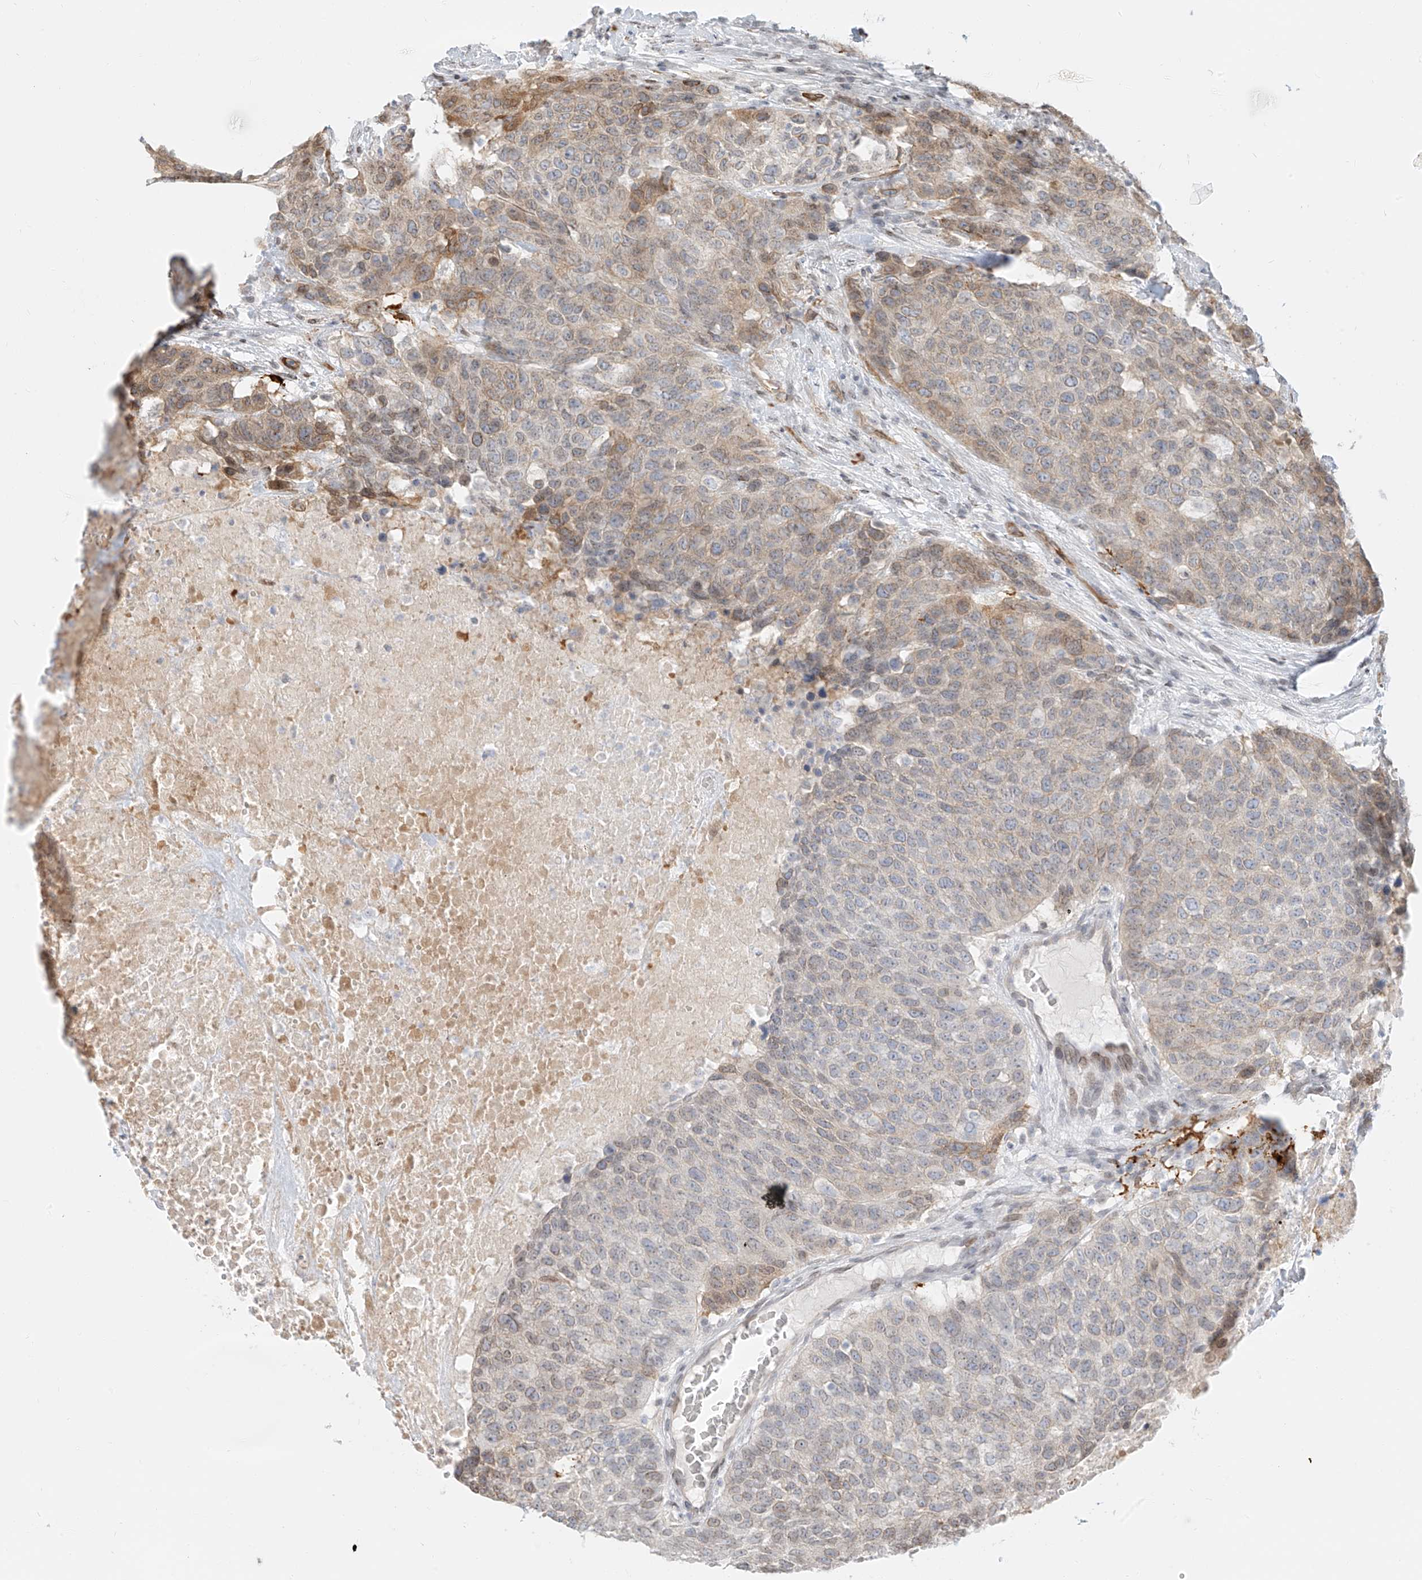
{"staining": {"intensity": "moderate", "quantity": "<25%", "location": "cytoplasmic/membranous"}, "tissue": "head and neck cancer", "cell_type": "Tumor cells", "image_type": "cancer", "snomed": [{"axis": "morphology", "description": "Squamous cell carcinoma, NOS"}, {"axis": "topography", "description": "Head-Neck"}], "caption": "Immunohistochemistry (IHC) photomicrograph of neoplastic tissue: head and neck cancer (squamous cell carcinoma) stained using IHC displays low levels of moderate protein expression localized specifically in the cytoplasmic/membranous of tumor cells, appearing as a cytoplasmic/membranous brown color.", "gene": "NHSL1", "patient": {"sex": "male", "age": 66}}